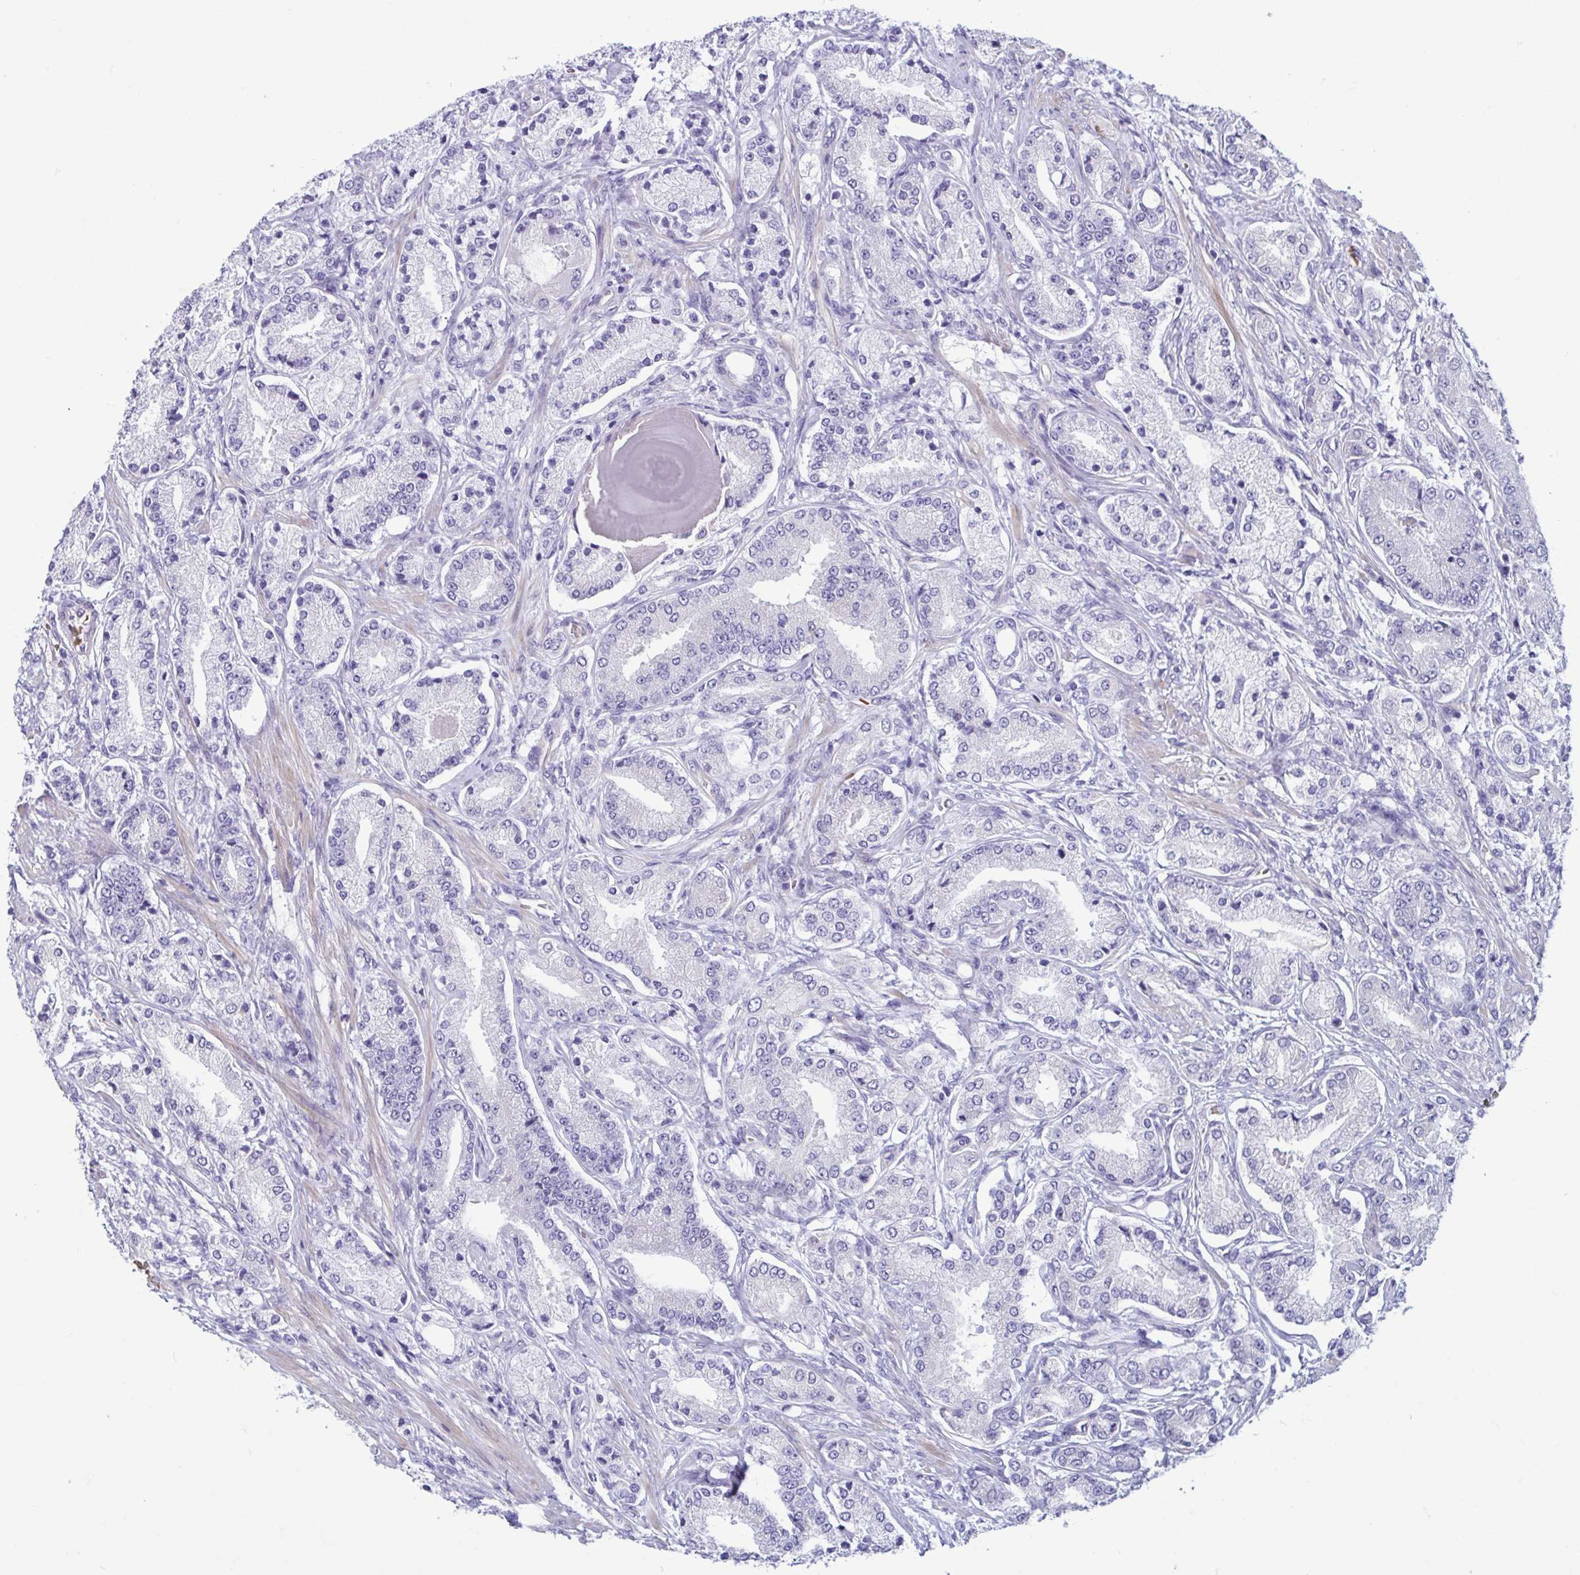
{"staining": {"intensity": "negative", "quantity": "none", "location": "none"}, "tissue": "prostate cancer", "cell_type": "Tumor cells", "image_type": "cancer", "snomed": [{"axis": "morphology", "description": "Adenocarcinoma, High grade"}, {"axis": "topography", "description": "Prostate and seminal vesicle, NOS"}], "caption": "Histopathology image shows no significant protein positivity in tumor cells of prostate cancer (high-grade adenocarcinoma). (DAB (3,3'-diaminobenzidine) immunohistochemistry with hematoxylin counter stain).", "gene": "MORC4", "patient": {"sex": "male", "age": 61}}